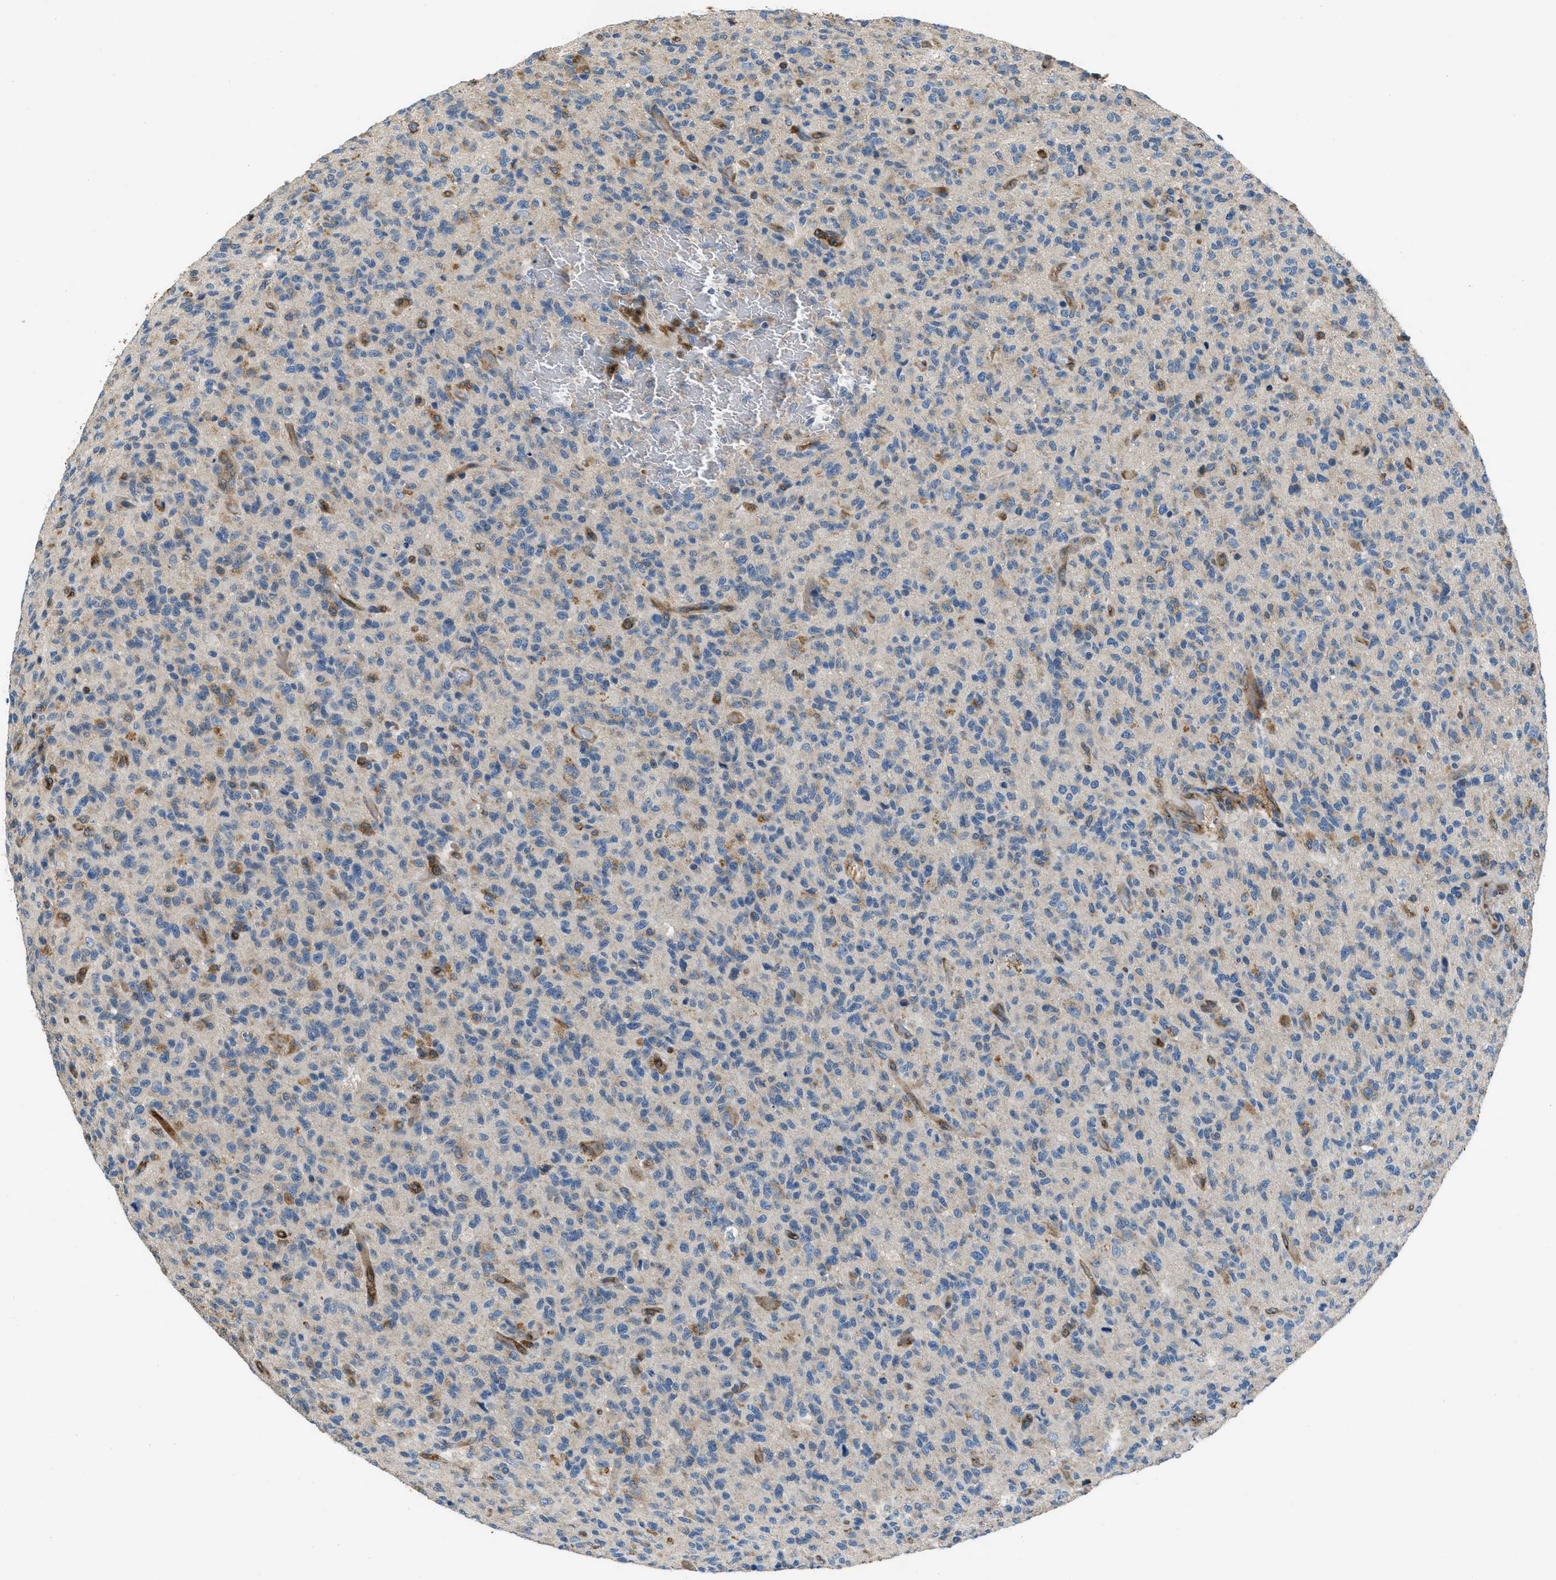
{"staining": {"intensity": "weak", "quantity": "<25%", "location": "cytoplasmic/membranous"}, "tissue": "glioma", "cell_type": "Tumor cells", "image_type": "cancer", "snomed": [{"axis": "morphology", "description": "Glioma, malignant, High grade"}, {"axis": "topography", "description": "Brain"}], "caption": "Human glioma stained for a protein using immunohistochemistry displays no positivity in tumor cells.", "gene": "GIMAP8", "patient": {"sex": "male", "age": 71}}